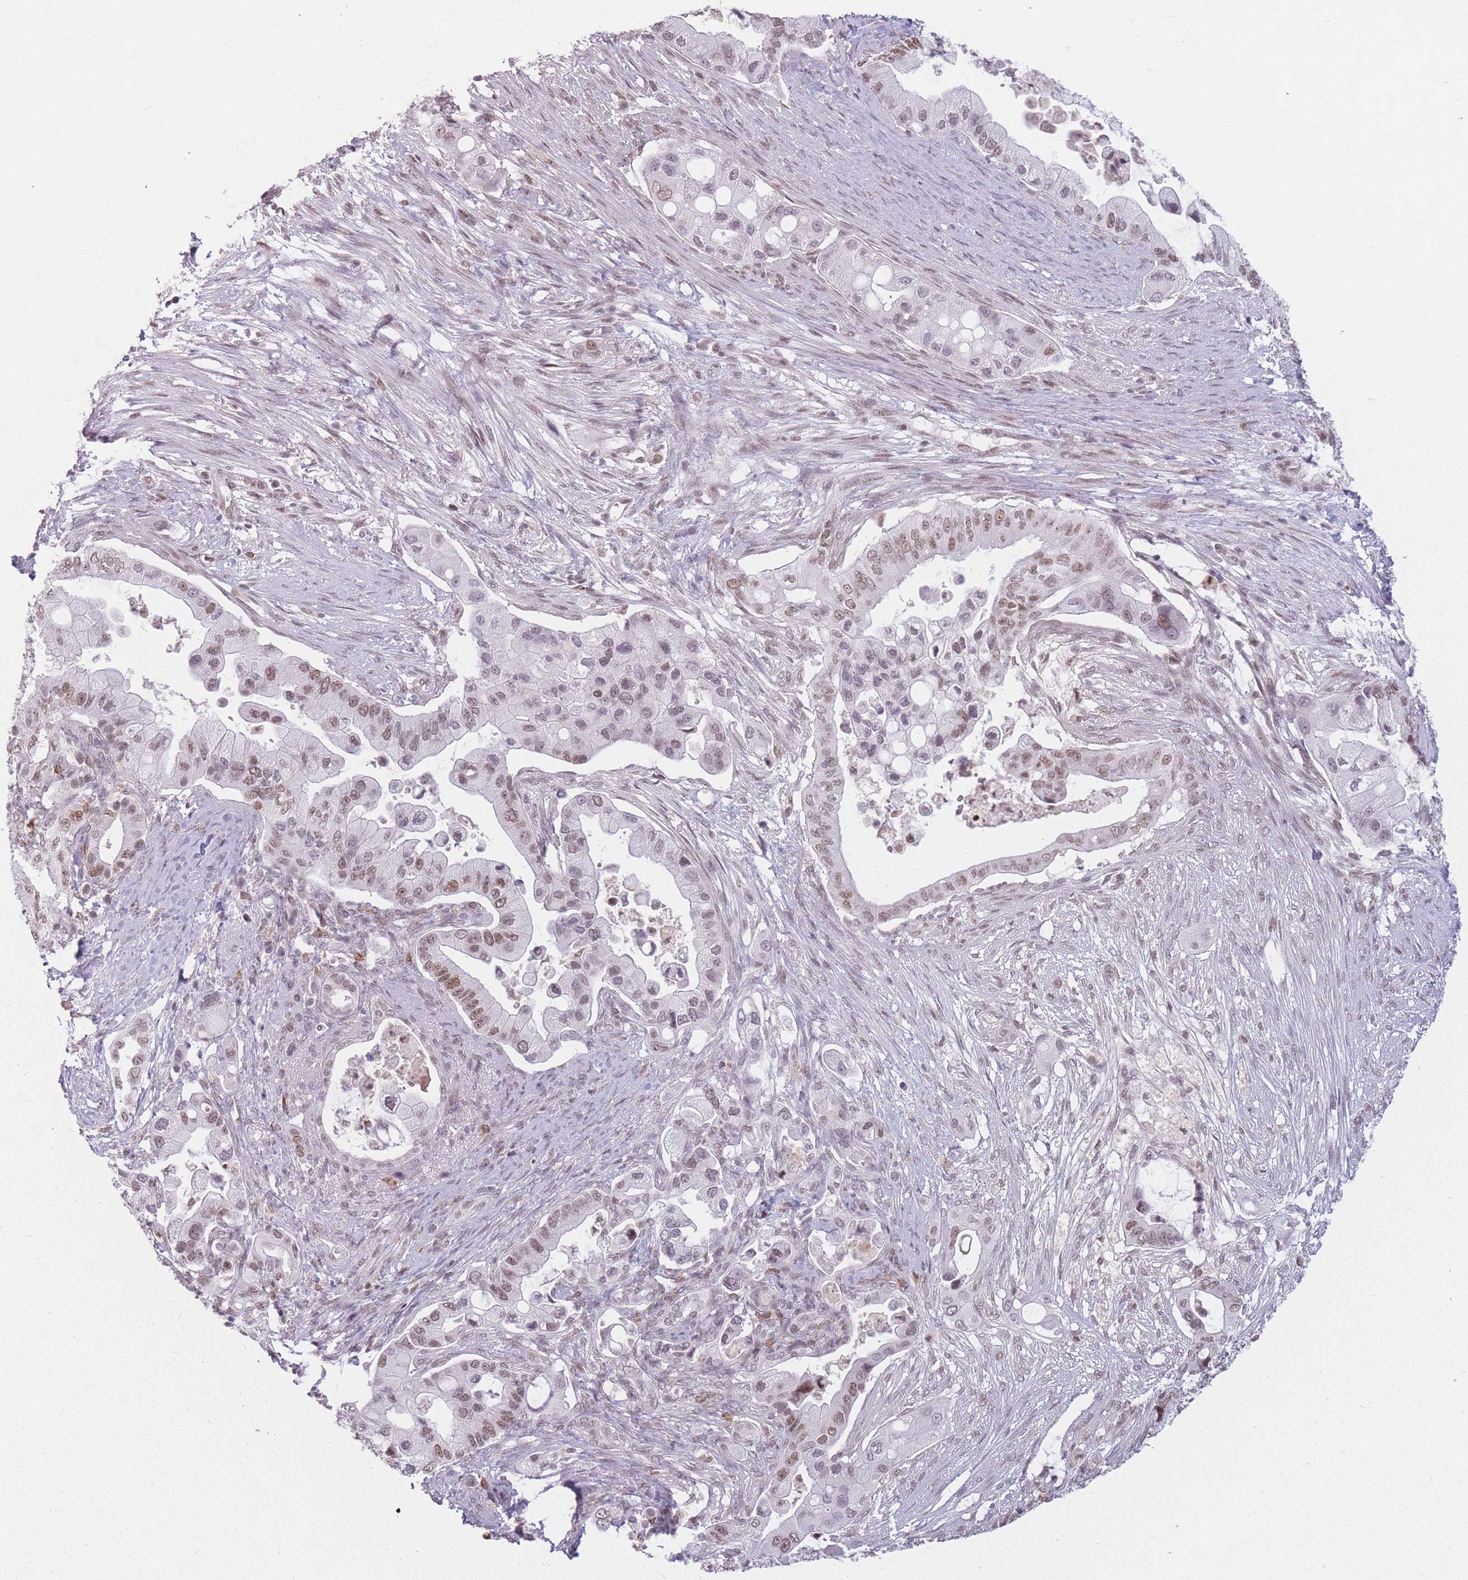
{"staining": {"intensity": "moderate", "quantity": "25%-75%", "location": "nuclear"}, "tissue": "pancreatic cancer", "cell_type": "Tumor cells", "image_type": "cancer", "snomed": [{"axis": "morphology", "description": "Adenocarcinoma, NOS"}, {"axis": "topography", "description": "Pancreas"}], "caption": "This is an image of immunohistochemistry staining of pancreatic adenocarcinoma, which shows moderate expression in the nuclear of tumor cells.", "gene": "SUPT6H", "patient": {"sex": "male", "age": 57}}